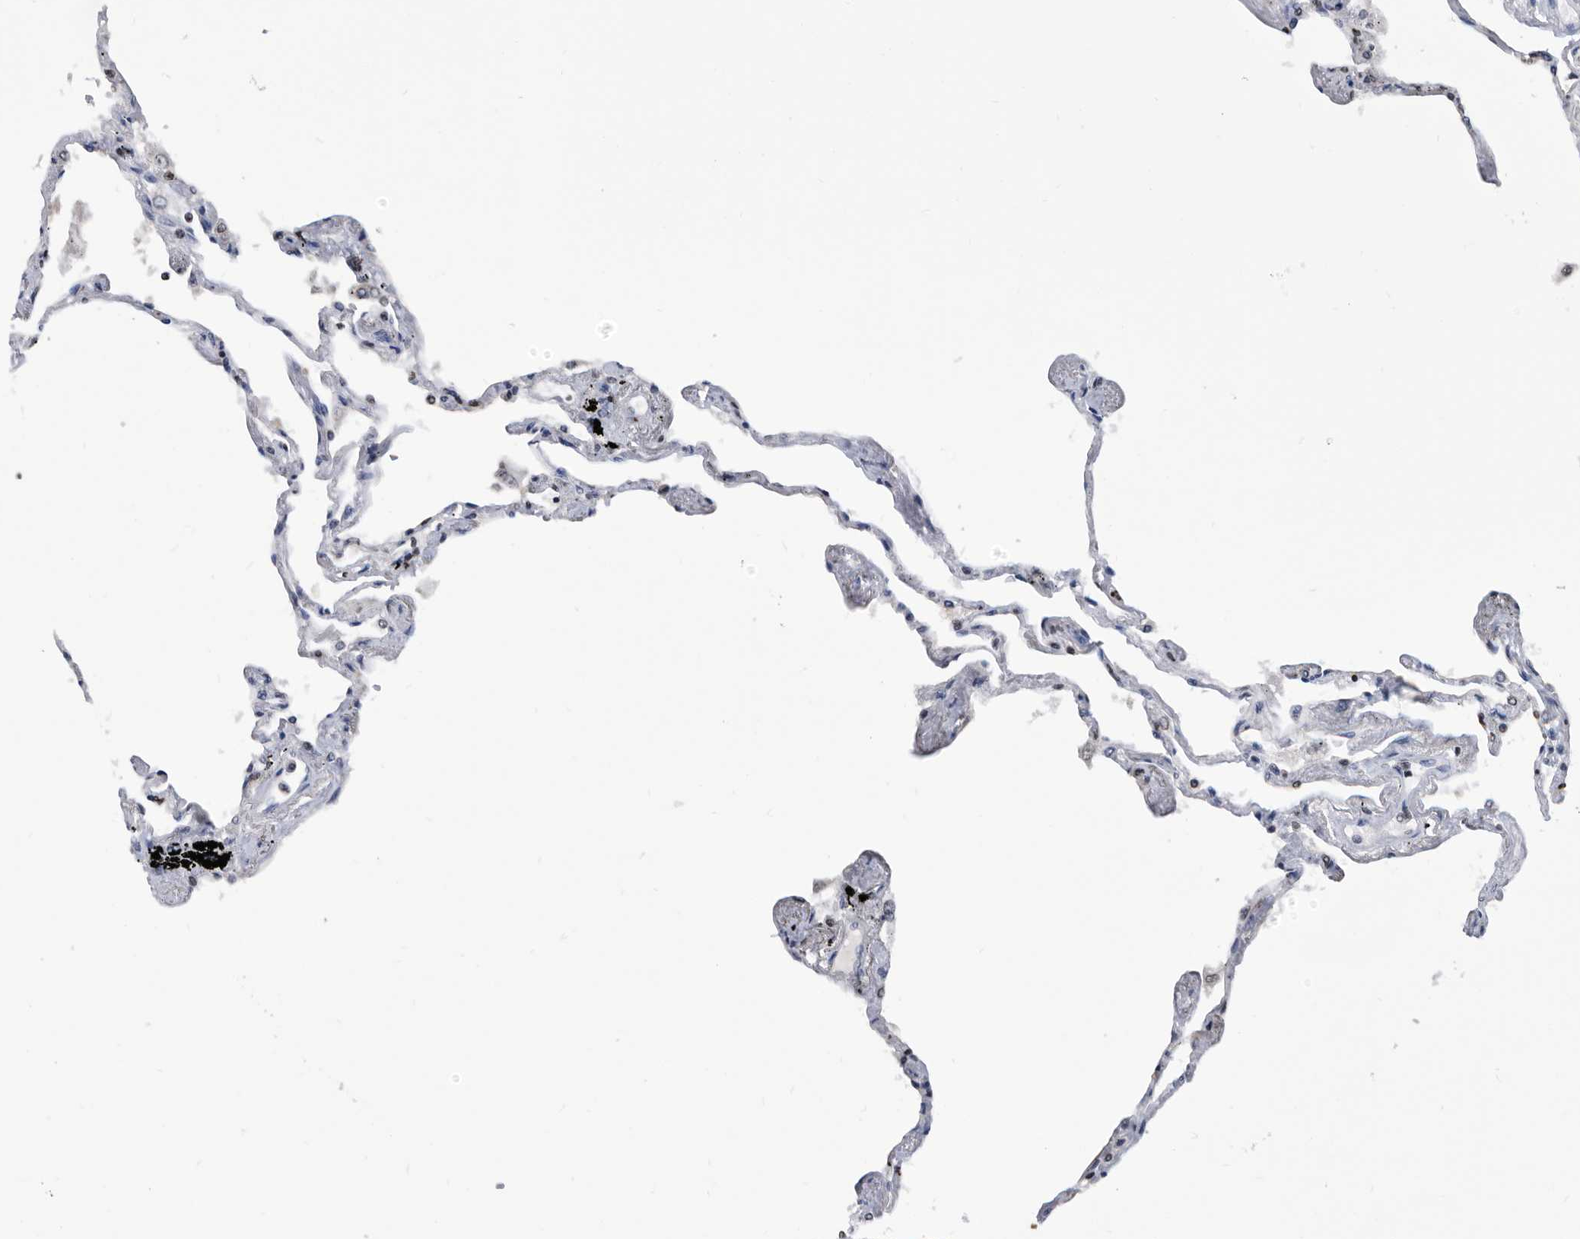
{"staining": {"intensity": "moderate", "quantity": "<25%", "location": "nuclear"}, "tissue": "lung", "cell_type": "Alveolar cells", "image_type": "normal", "snomed": [{"axis": "morphology", "description": "Normal tissue, NOS"}, {"axis": "topography", "description": "Lung"}], "caption": "About <25% of alveolar cells in normal human lung show moderate nuclear protein staining as visualized by brown immunohistochemical staining.", "gene": "TSTD1", "patient": {"sex": "female", "age": 67}}